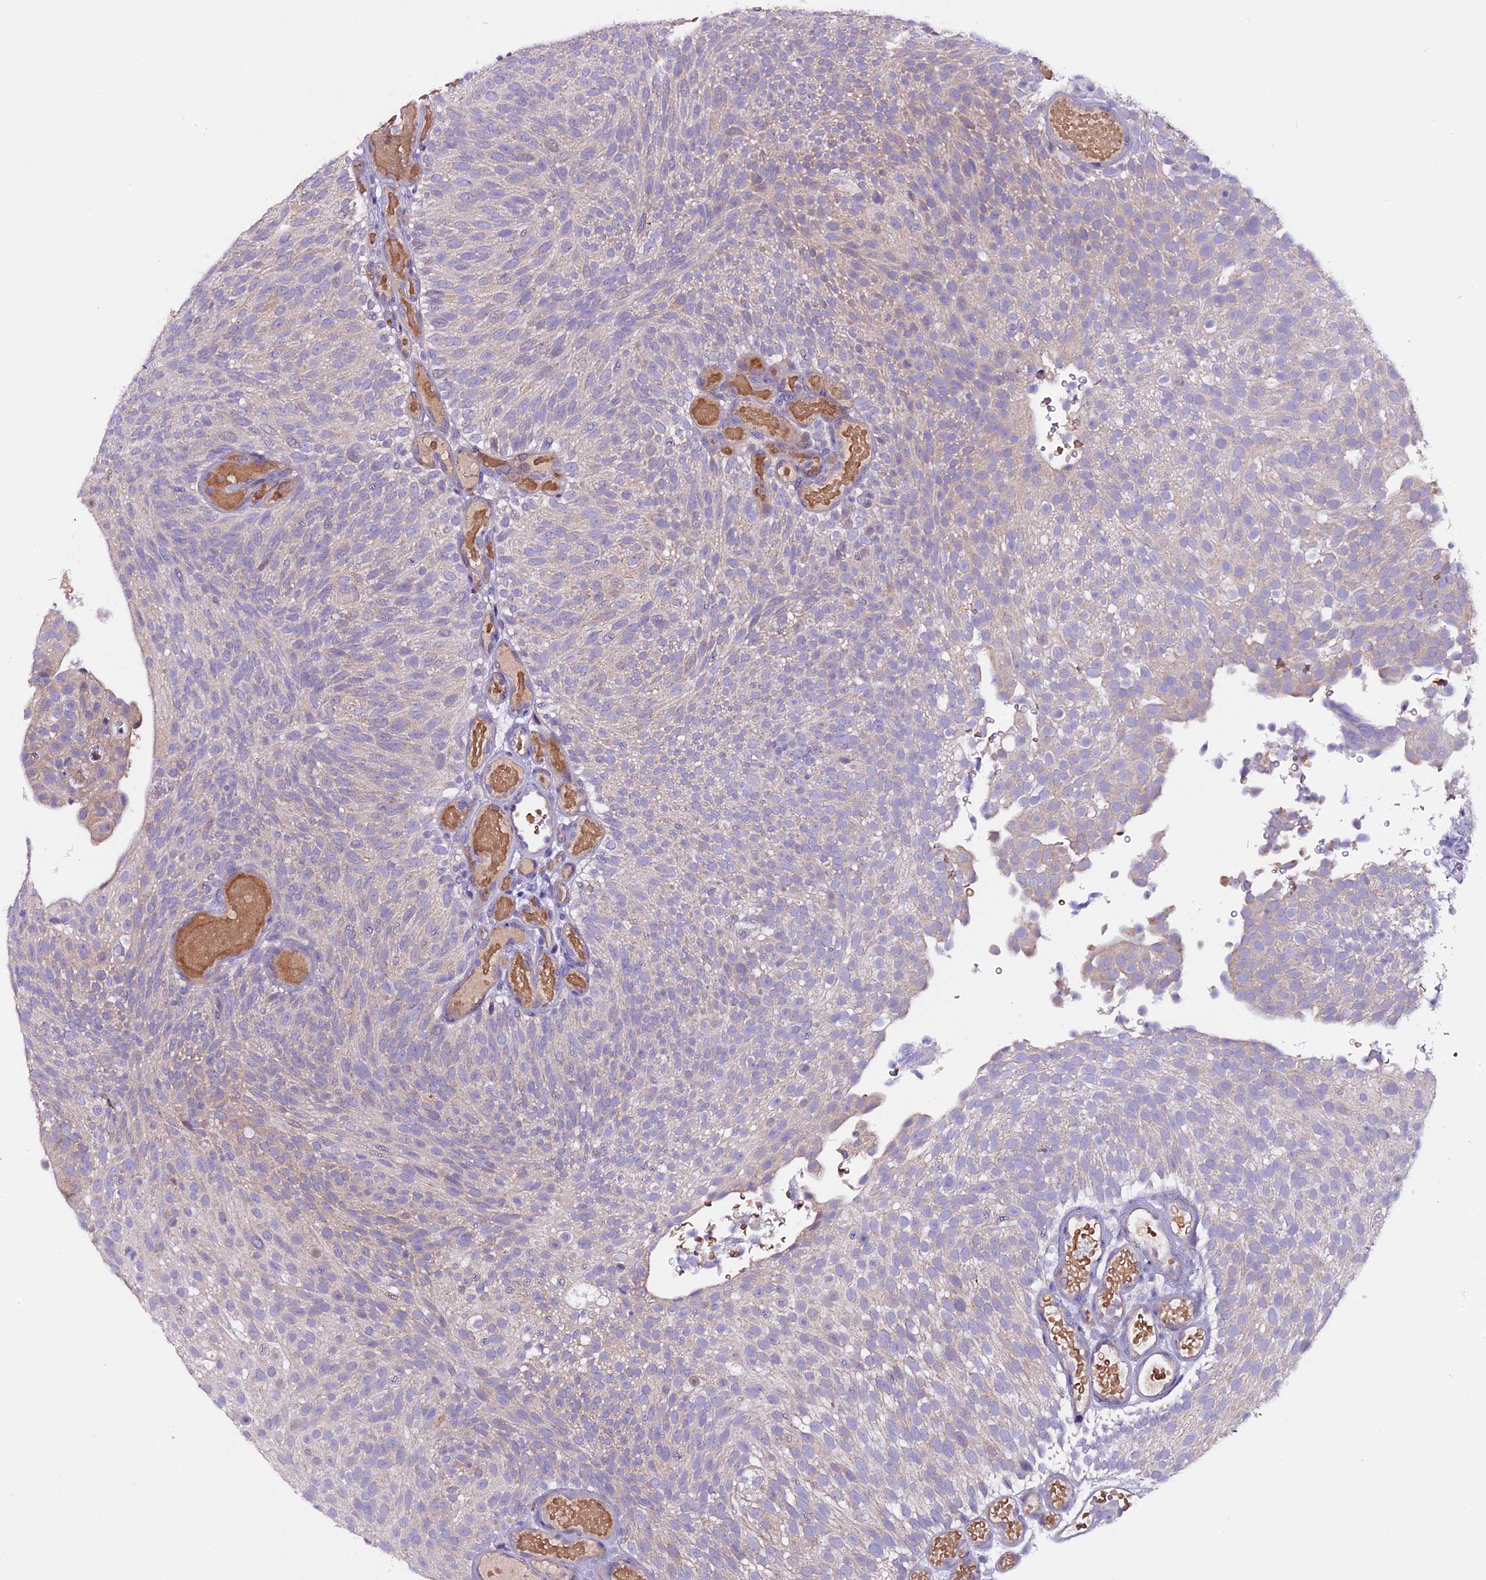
{"staining": {"intensity": "negative", "quantity": "none", "location": "none"}, "tissue": "urothelial cancer", "cell_type": "Tumor cells", "image_type": "cancer", "snomed": [{"axis": "morphology", "description": "Urothelial carcinoma, Low grade"}, {"axis": "topography", "description": "Urinary bladder"}], "caption": "Immunohistochemical staining of human urothelial cancer displays no significant staining in tumor cells.", "gene": "C9orf40", "patient": {"sex": "male", "age": 78}}